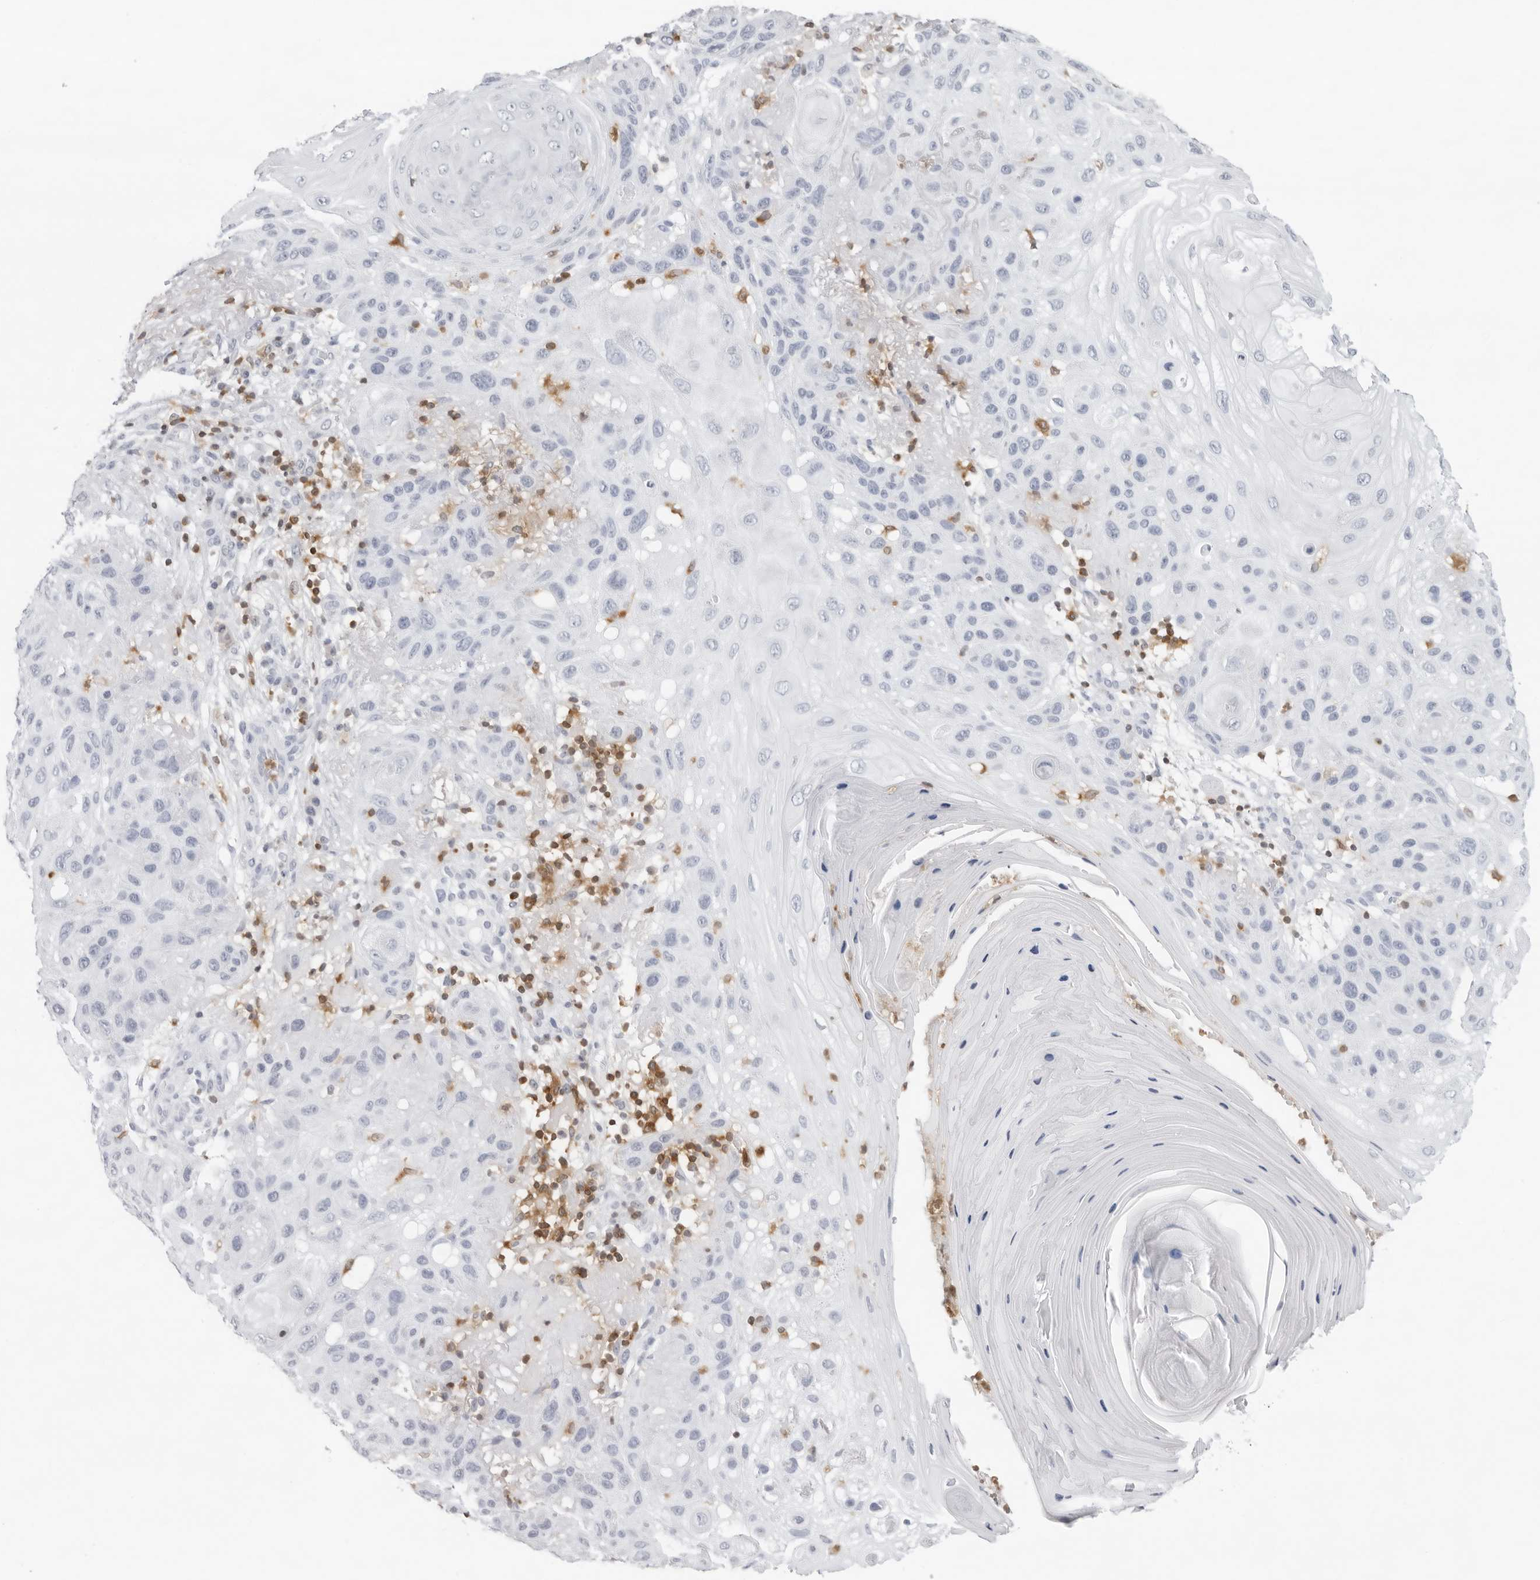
{"staining": {"intensity": "negative", "quantity": "none", "location": "none"}, "tissue": "skin cancer", "cell_type": "Tumor cells", "image_type": "cancer", "snomed": [{"axis": "morphology", "description": "Normal tissue, NOS"}, {"axis": "morphology", "description": "Squamous cell carcinoma, NOS"}, {"axis": "topography", "description": "Skin"}], "caption": "Immunohistochemical staining of skin cancer displays no significant positivity in tumor cells.", "gene": "FMNL1", "patient": {"sex": "female", "age": 96}}